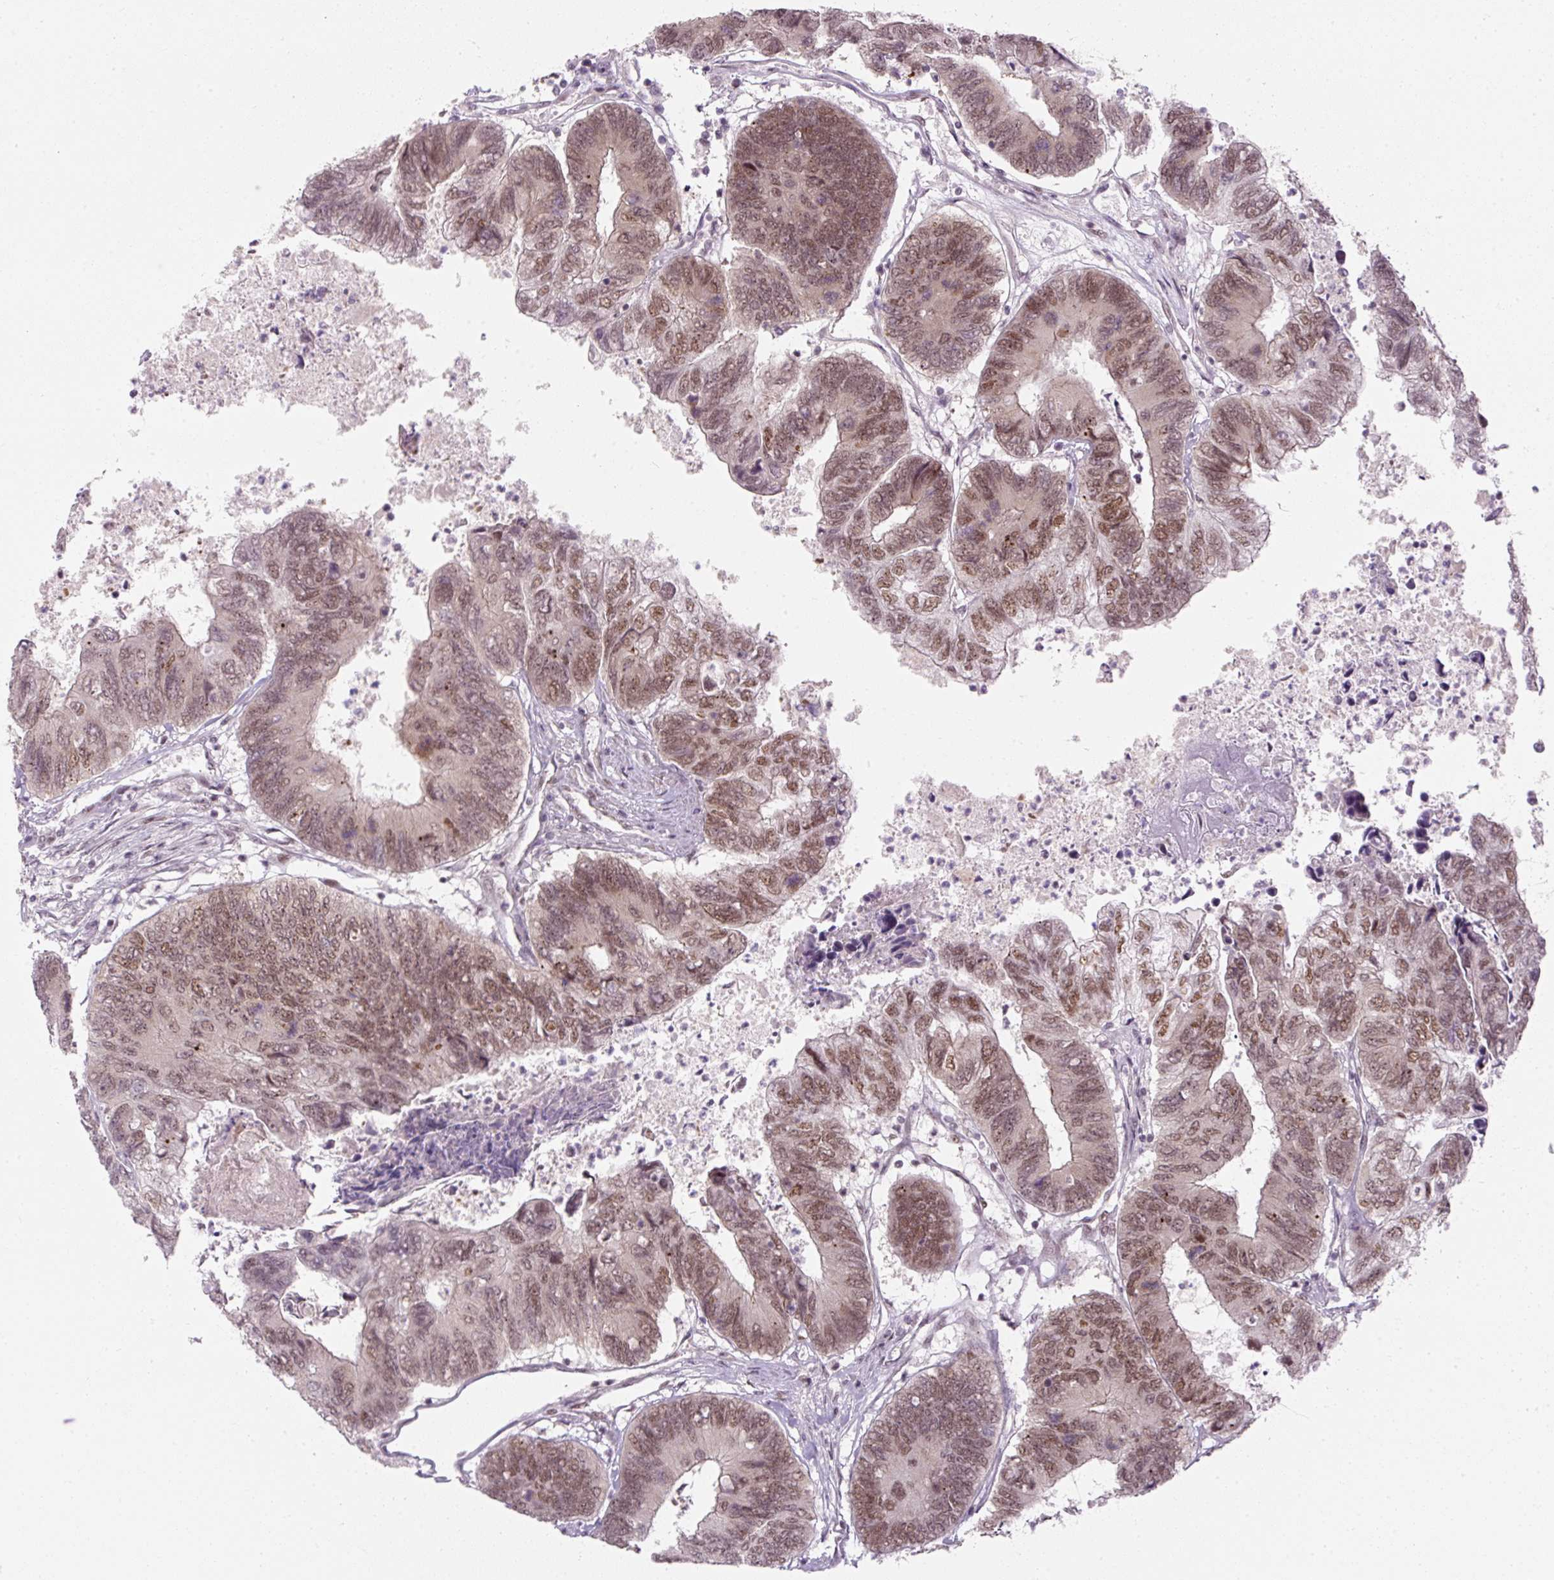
{"staining": {"intensity": "moderate", "quantity": ">75%", "location": "nuclear"}, "tissue": "colorectal cancer", "cell_type": "Tumor cells", "image_type": "cancer", "snomed": [{"axis": "morphology", "description": "Adenocarcinoma, NOS"}, {"axis": "topography", "description": "Colon"}], "caption": "IHC staining of adenocarcinoma (colorectal), which exhibits medium levels of moderate nuclear staining in about >75% of tumor cells indicating moderate nuclear protein positivity. The staining was performed using DAB (brown) for protein detection and nuclei were counterstained in hematoxylin (blue).", "gene": "U2AF2", "patient": {"sex": "female", "age": 67}}